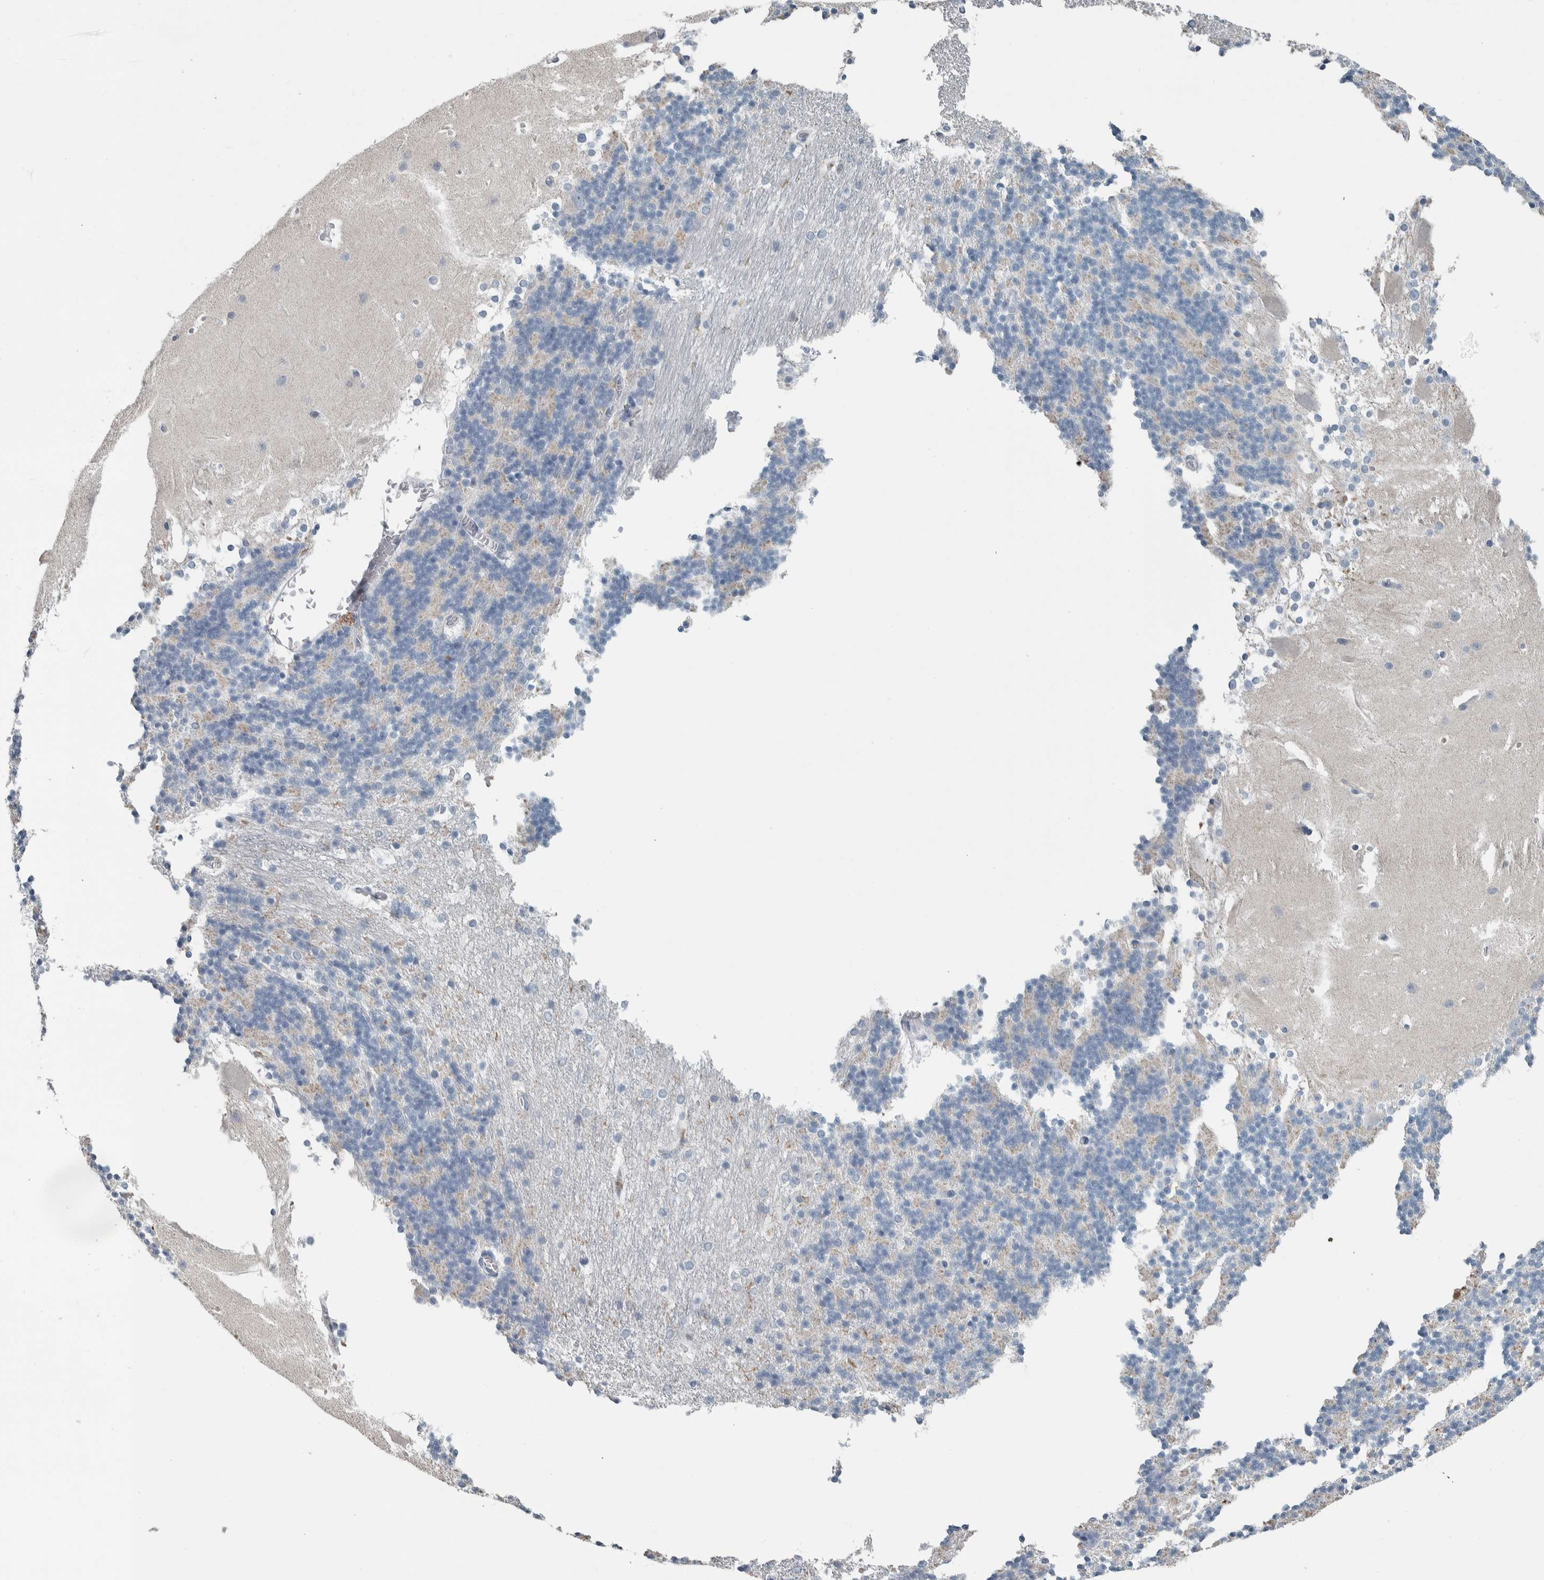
{"staining": {"intensity": "negative", "quantity": "none", "location": "none"}, "tissue": "cerebellum", "cell_type": "Cells in granular layer", "image_type": "normal", "snomed": [{"axis": "morphology", "description": "Normal tissue, NOS"}, {"axis": "topography", "description": "Cerebellum"}], "caption": "Immunohistochemistry image of unremarkable human cerebellum stained for a protein (brown), which exhibits no staining in cells in granular layer.", "gene": "SKAP2", "patient": {"sex": "female", "age": 19}}